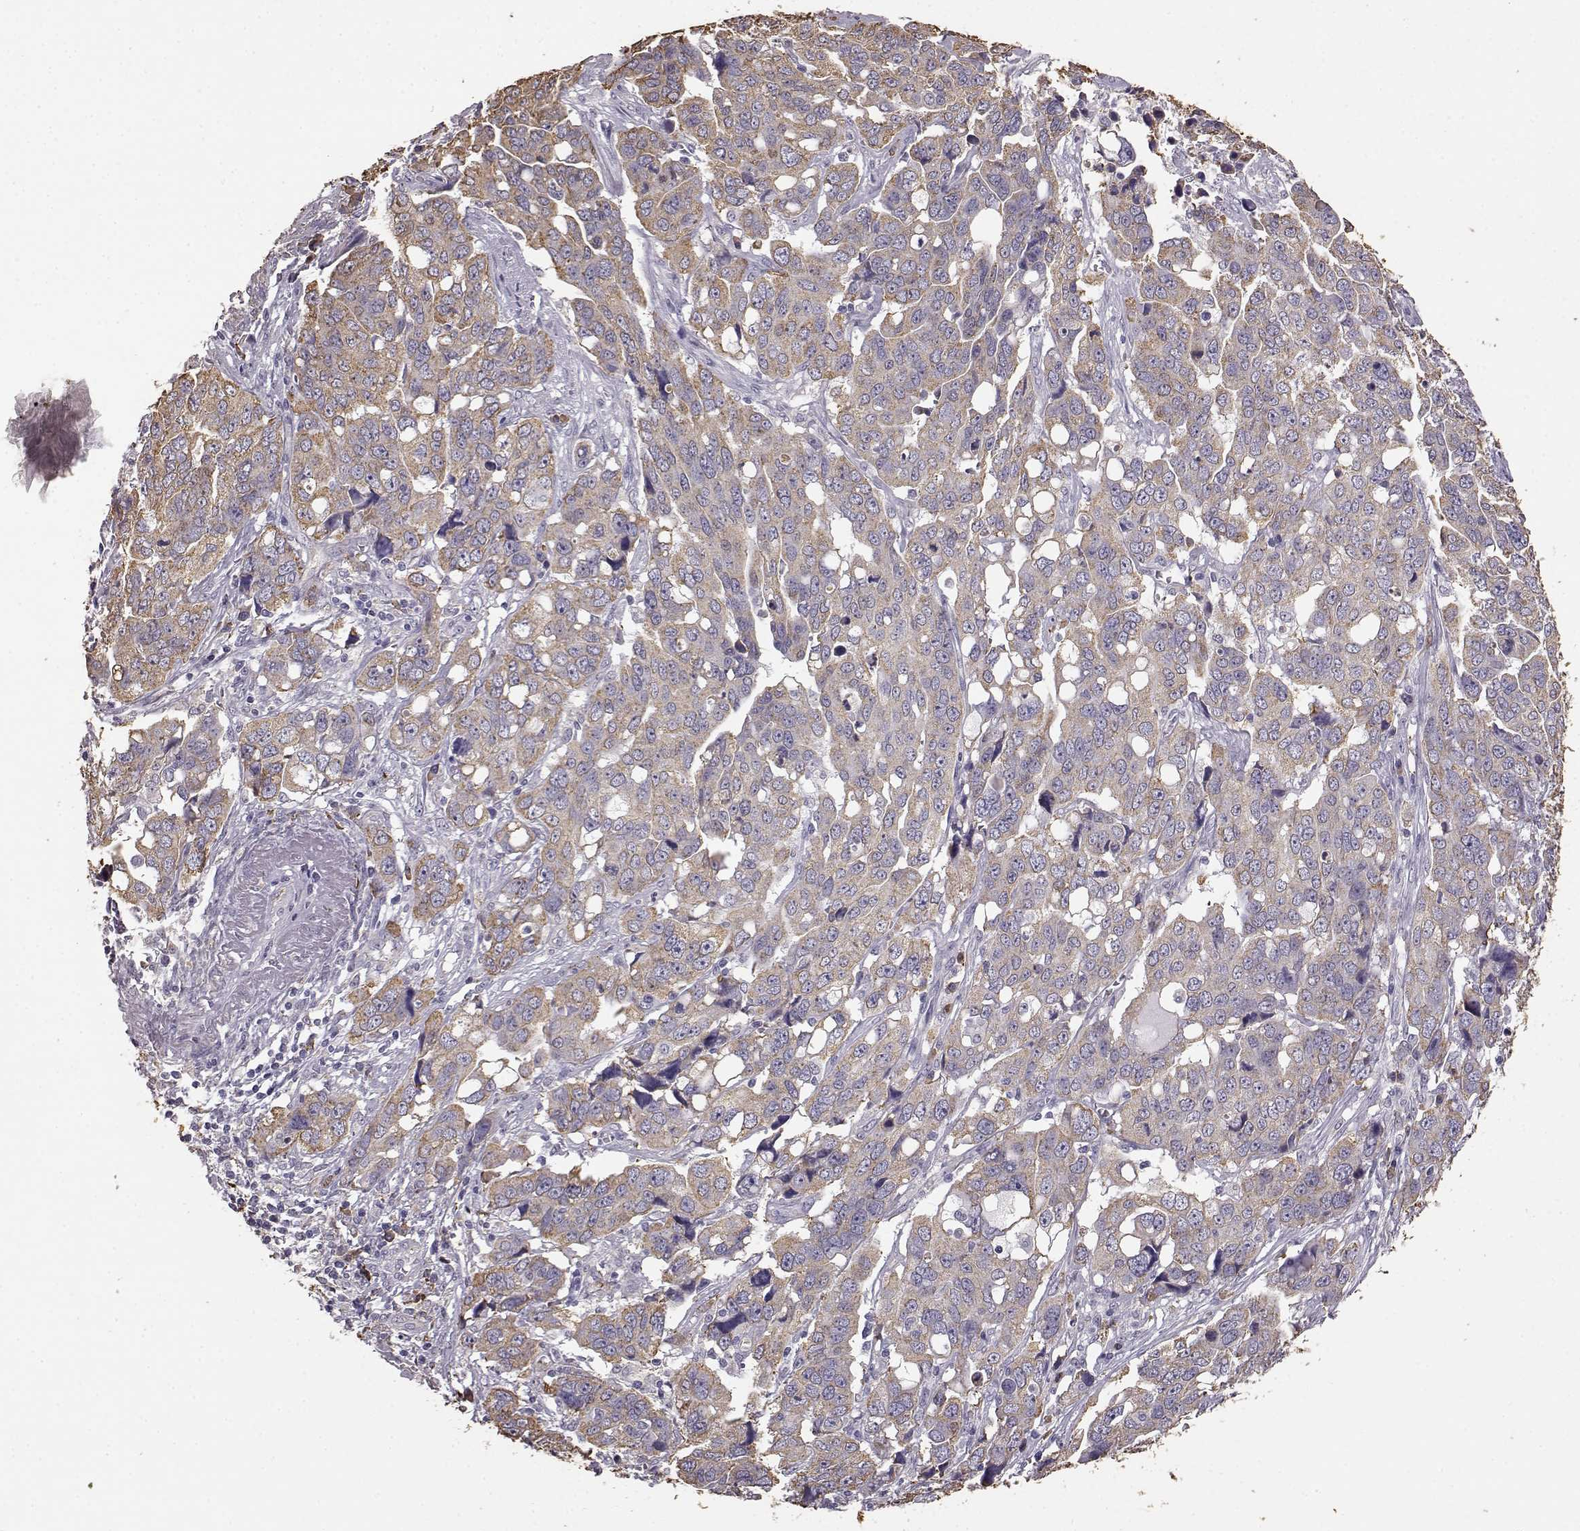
{"staining": {"intensity": "weak", "quantity": ">75%", "location": "cytoplasmic/membranous"}, "tissue": "ovarian cancer", "cell_type": "Tumor cells", "image_type": "cancer", "snomed": [{"axis": "morphology", "description": "Carcinoma, endometroid"}, {"axis": "topography", "description": "Ovary"}], "caption": "Protein expression analysis of endometroid carcinoma (ovarian) displays weak cytoplasmic/membranous positivity in about >75% of tumor cells. (DAB (3,3'-diaminobenzidine) = brown stain, brightfield microscopy at high magnification).", "gene": "GABRG3", "patient": {"sex": "female", "age": 78}}